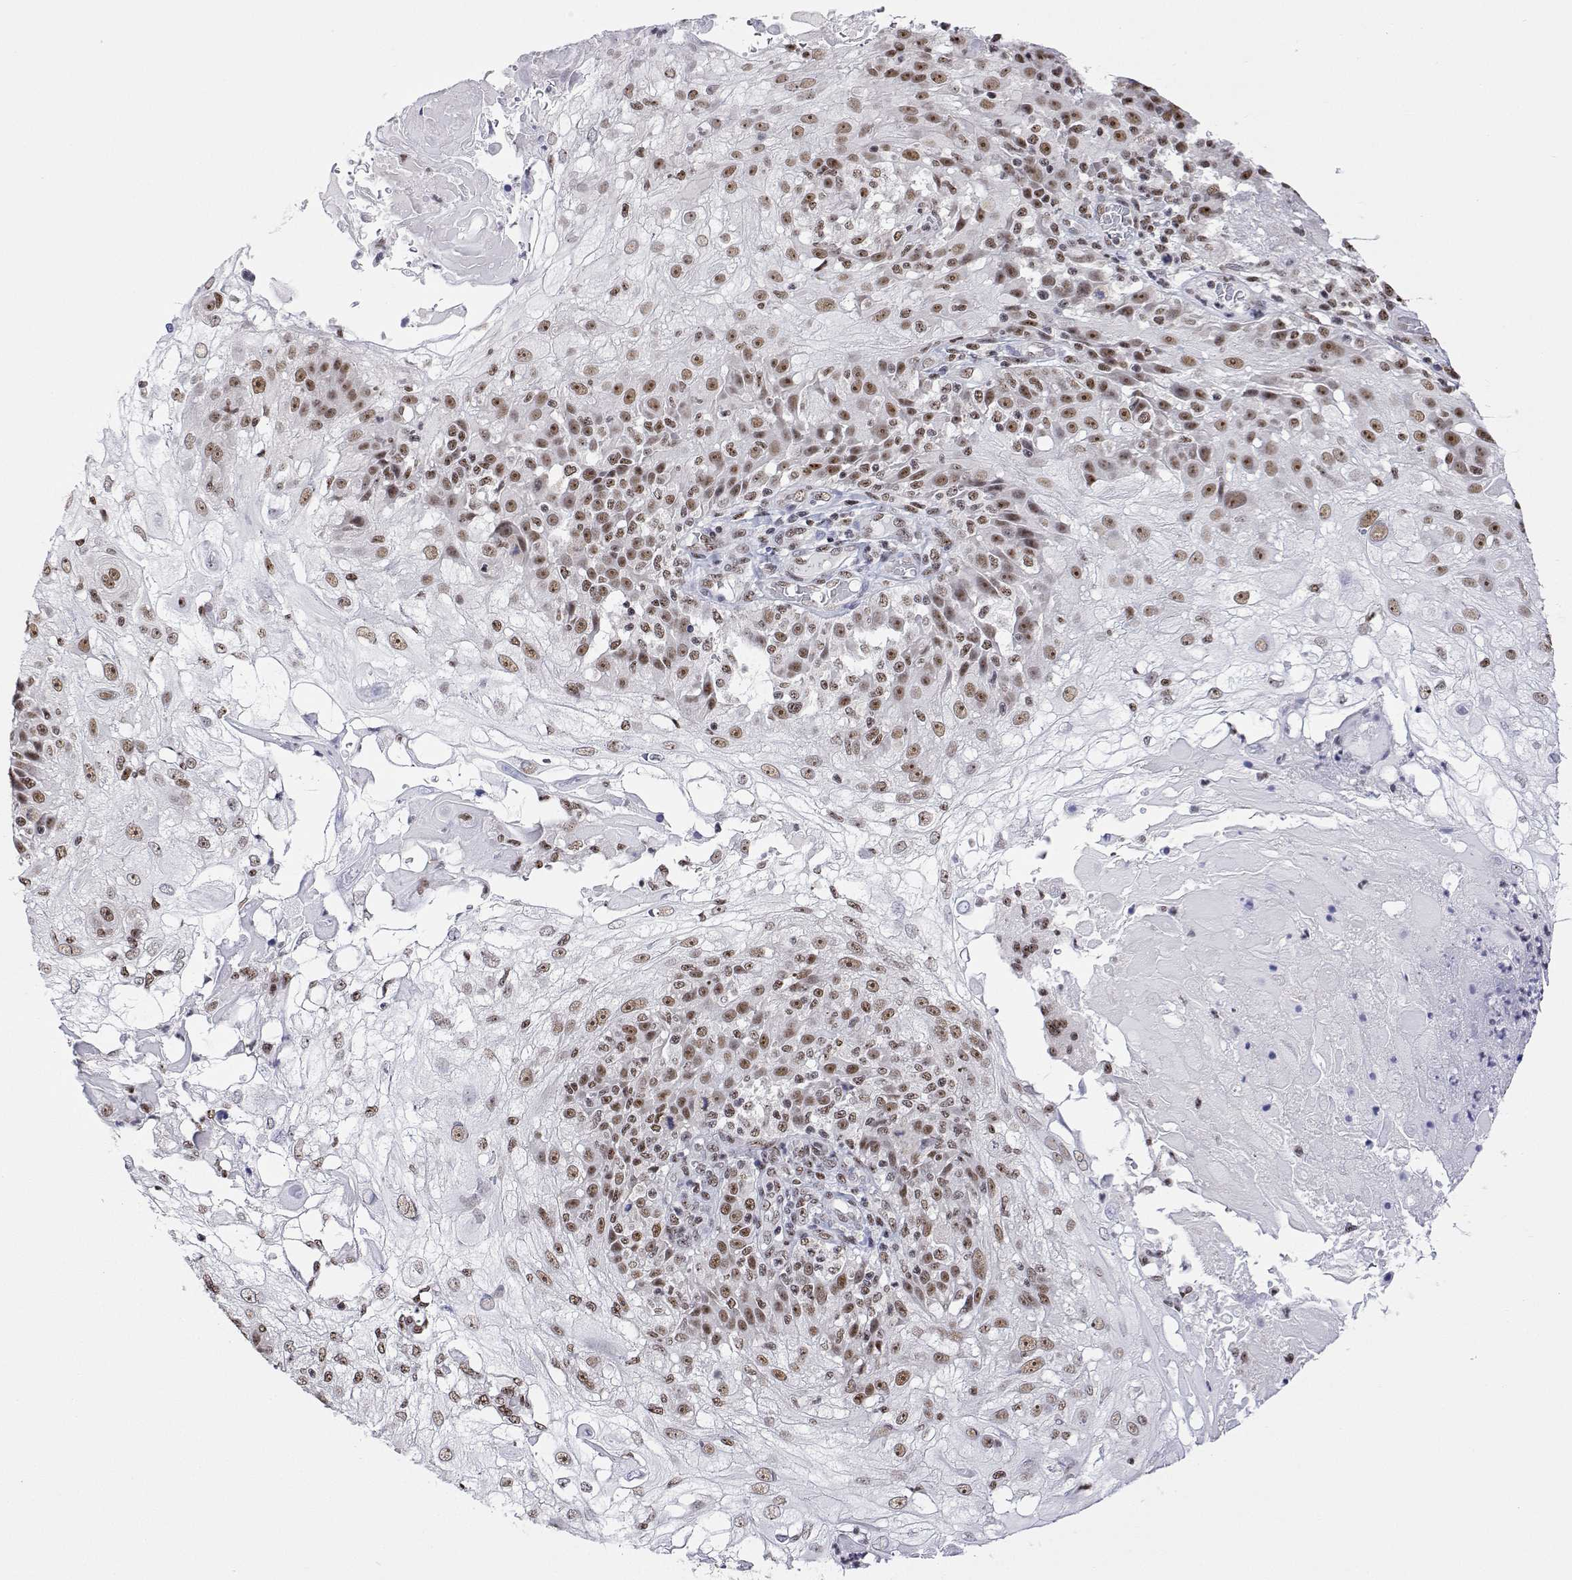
{"staining": {"intensity": "moderate", "quantity": ">75%", "location": "nuclear"}, "tissue": "skin cancer", "cell_type": "Tumor cells", "image_type": "cancer", "snomed": [{"axis": "morphology", "description": "Normal tissue, NOS"}, {"axis": "morphology", "description": "Squamous cell carcinoma, NOS"}, {"axis": "topography", "description": "Skin"}], "caption": "Squamous cell carcinoma (skin) tissue reveals moderate nuclear staining in approximately >75% of tumor cells (DAB (3,3'-diaminobenzidine) IHC with brightfield microscopy, high magnification).", "gene": "ADAR", "patient": {"sex": "female", "age": 83}}